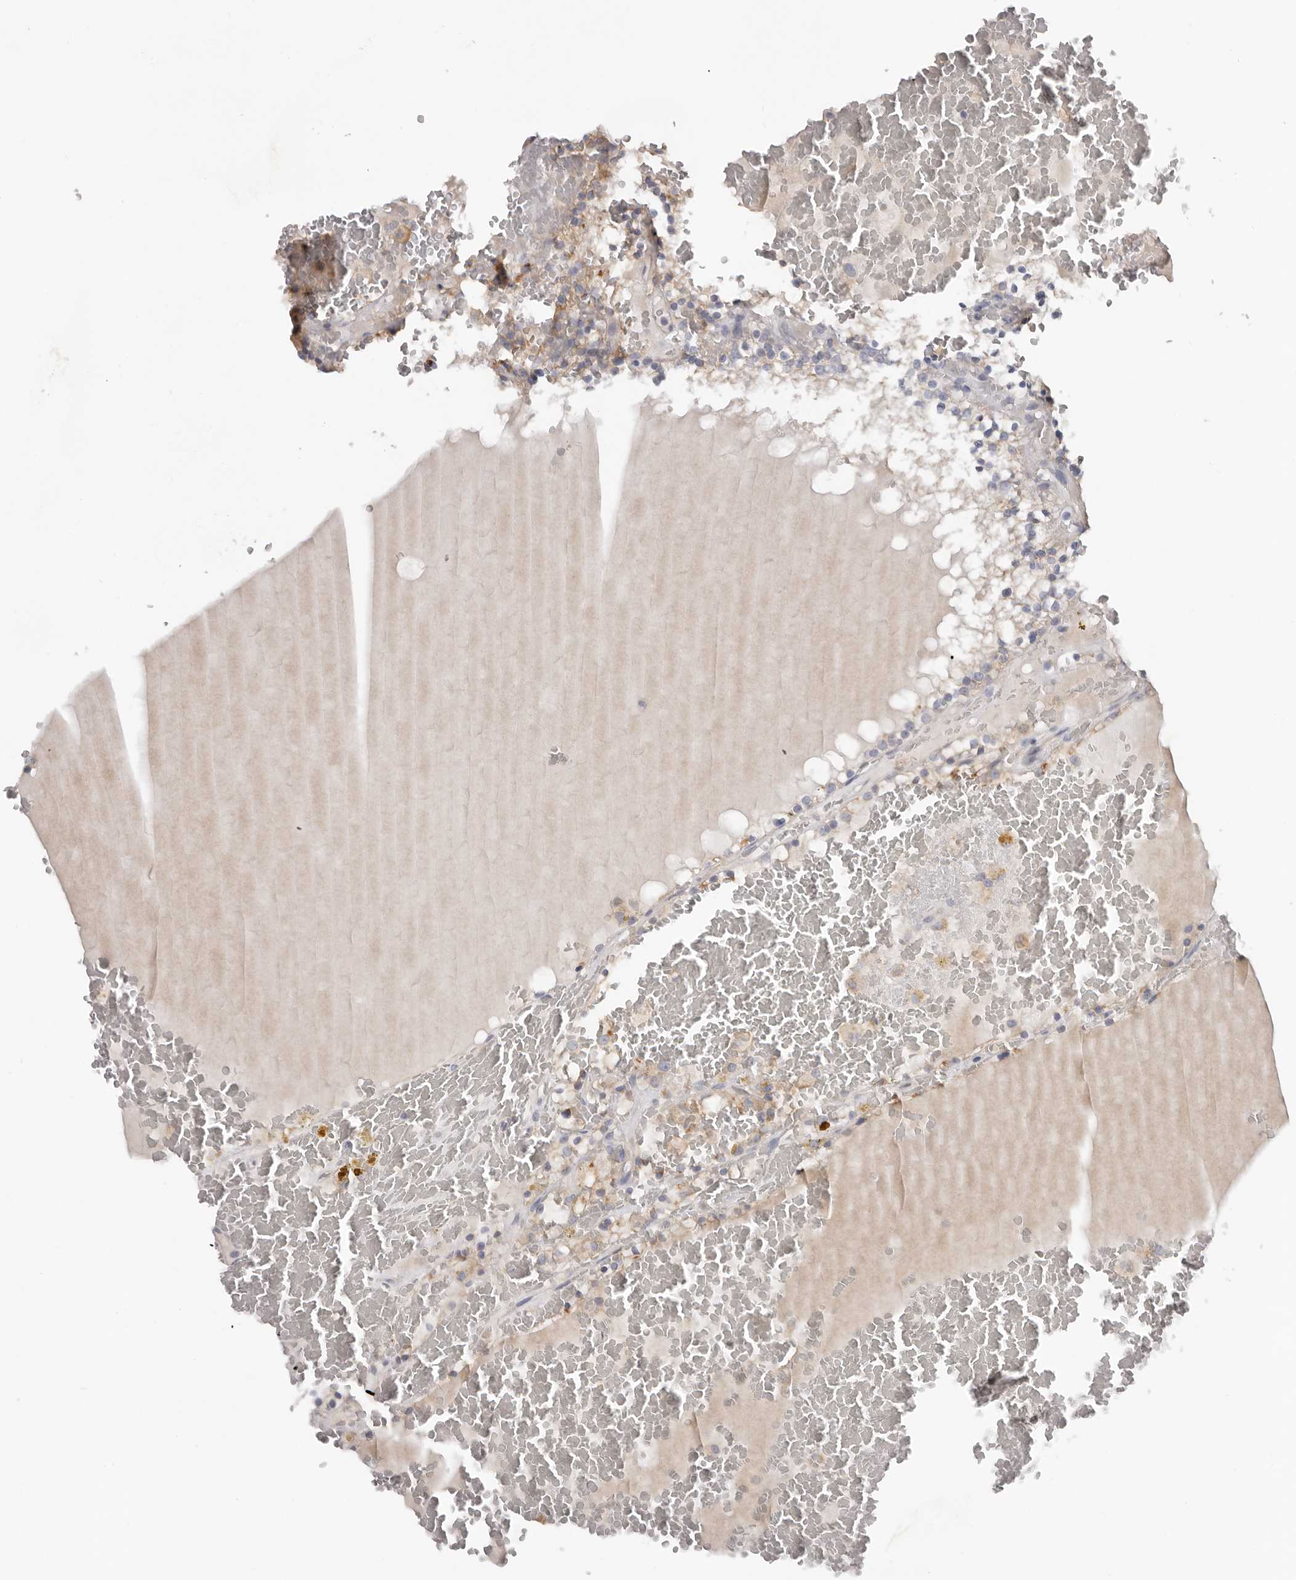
{"staining": {"intensity": "negative", "quantity": "none", "location": "none"}, "tissue": "renal cancer", "cell_type": "Tumor cells", "image_type": "cancer", "snomed": [{"axis": "morphology", "description": "Adenocarcinoma, NOS"}, {"axis": "topography", "description": "Kidney"}], "caption": "Tumor cells are negative for protein expression in human adenocarcinoma (renal). Nuclei are stained in blue.", "gene": "WDTC1", "patient": {"sex": "female", "age": 56}}